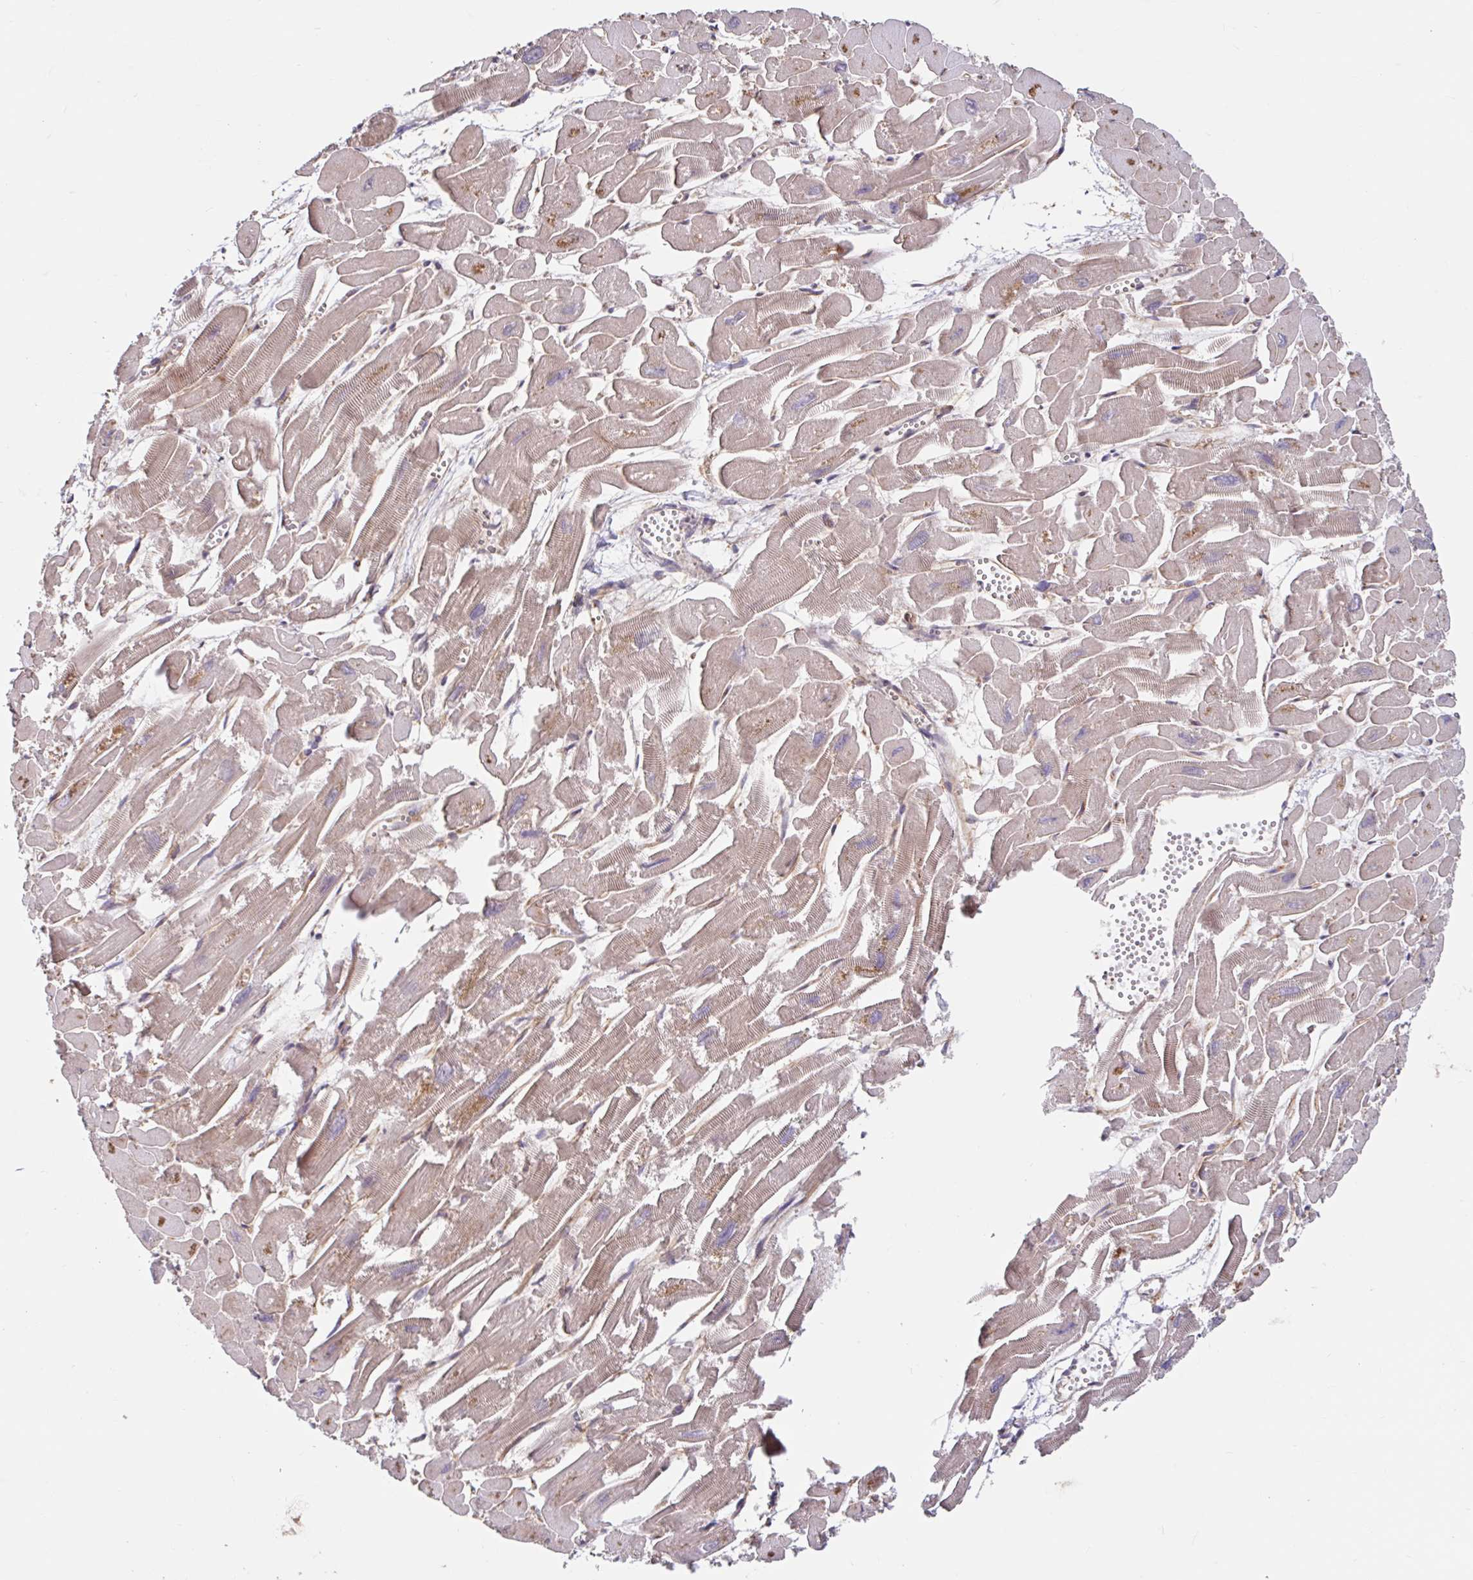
{"staining": {"intensity": "moderate", "quantity": "25%-75%", "location": "cytoplasmic/membranous"}, "tissue": "heart muscle", "cell_type": "Cardiomyocytes", "image_type": "normal", "snomed": [{"axis": "morphology", "description": "Normal tissue, NOS"}, {"axis": "topography", "description": "Heart"}], "caption": "Immunohistochemistry (DAB) staining of benign heart muscle displays moderate cytoplasmic/membranous protein positivity in approximately 25%-75% of cardiomyocytes. (IHC, brightfield microscopy, high magnification).", "gene": "STYXL1", "patient": {"sex": "male", "age": 54}}